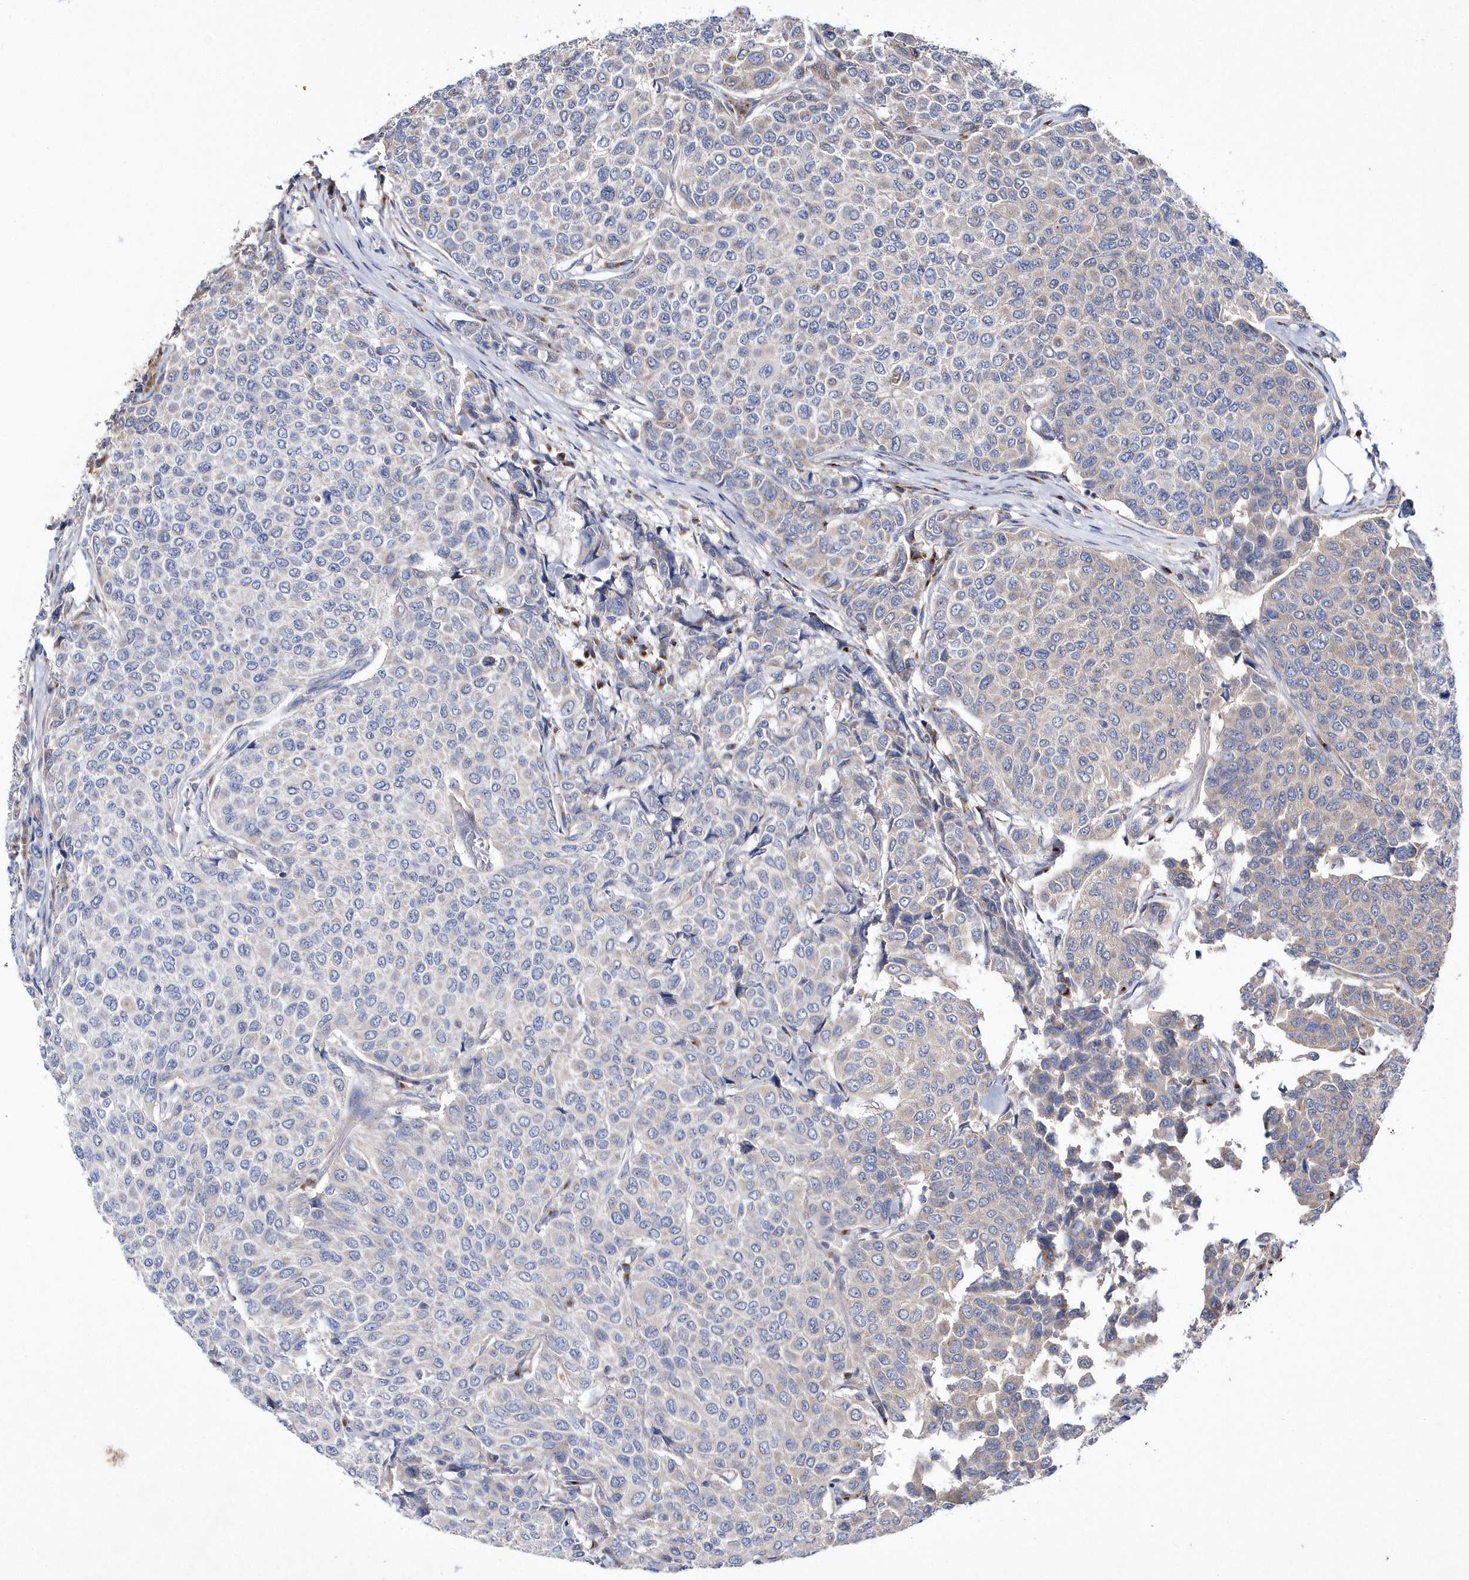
{"staining": {"intensity": "negative", "quantity": "none", "location": "none"}, "tissue": "breast cancer", "cell_type": "Tumor cells", "image_type": "cancer", "snomed": [{"axis": "morphology", "description": "Duct carcinoma"}, {"axis": "topography", "description": "Breast"}], "caption": "Immunohistochemical staining of infiltrating ductal carcinoma (breast) displays no significant positivity in tumor cells.", "gene": "METTL8", "patient": {"sex": "female", "age": 55}}